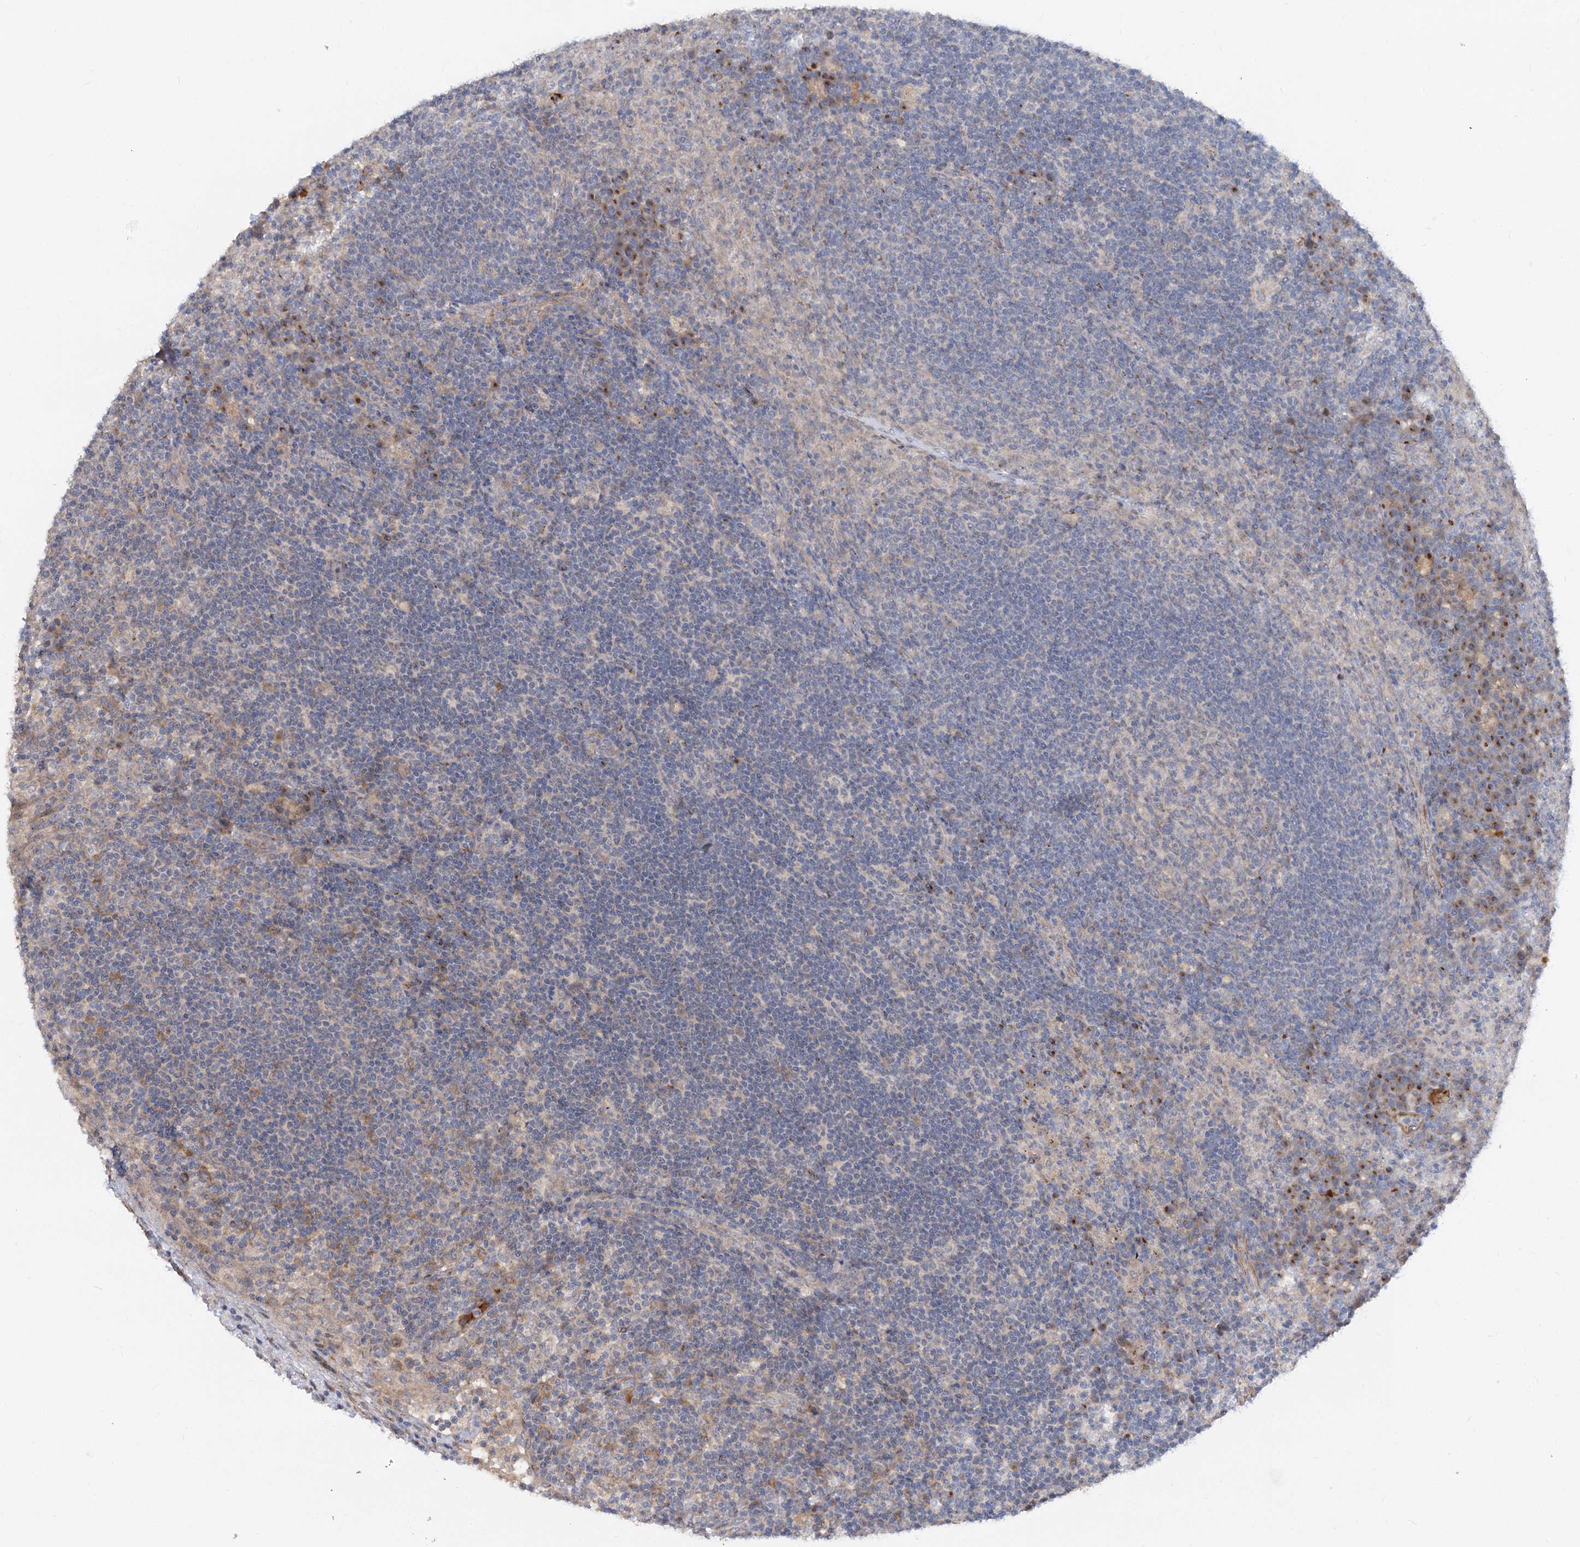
{"staining": {"intensity": "weak", "quantity": "<25%", "location": "cytoplasmic/membranous"}, "tissue": "lymph node", "cell_type": "Germinal center cells", "image_type": "normal", "snomed": [{"axis": "morphology", "description": "Normal tissue, NOS"}, {"axis": "topography", "description": "Lymph node"}], "caption": "Immunohistochemistry micrograph of benign human lymph node stained for a protein (brown), which shows no staining in germinal center cells.", "gene": "FGF19", "patient": {"sex": "female", "age": 70}}